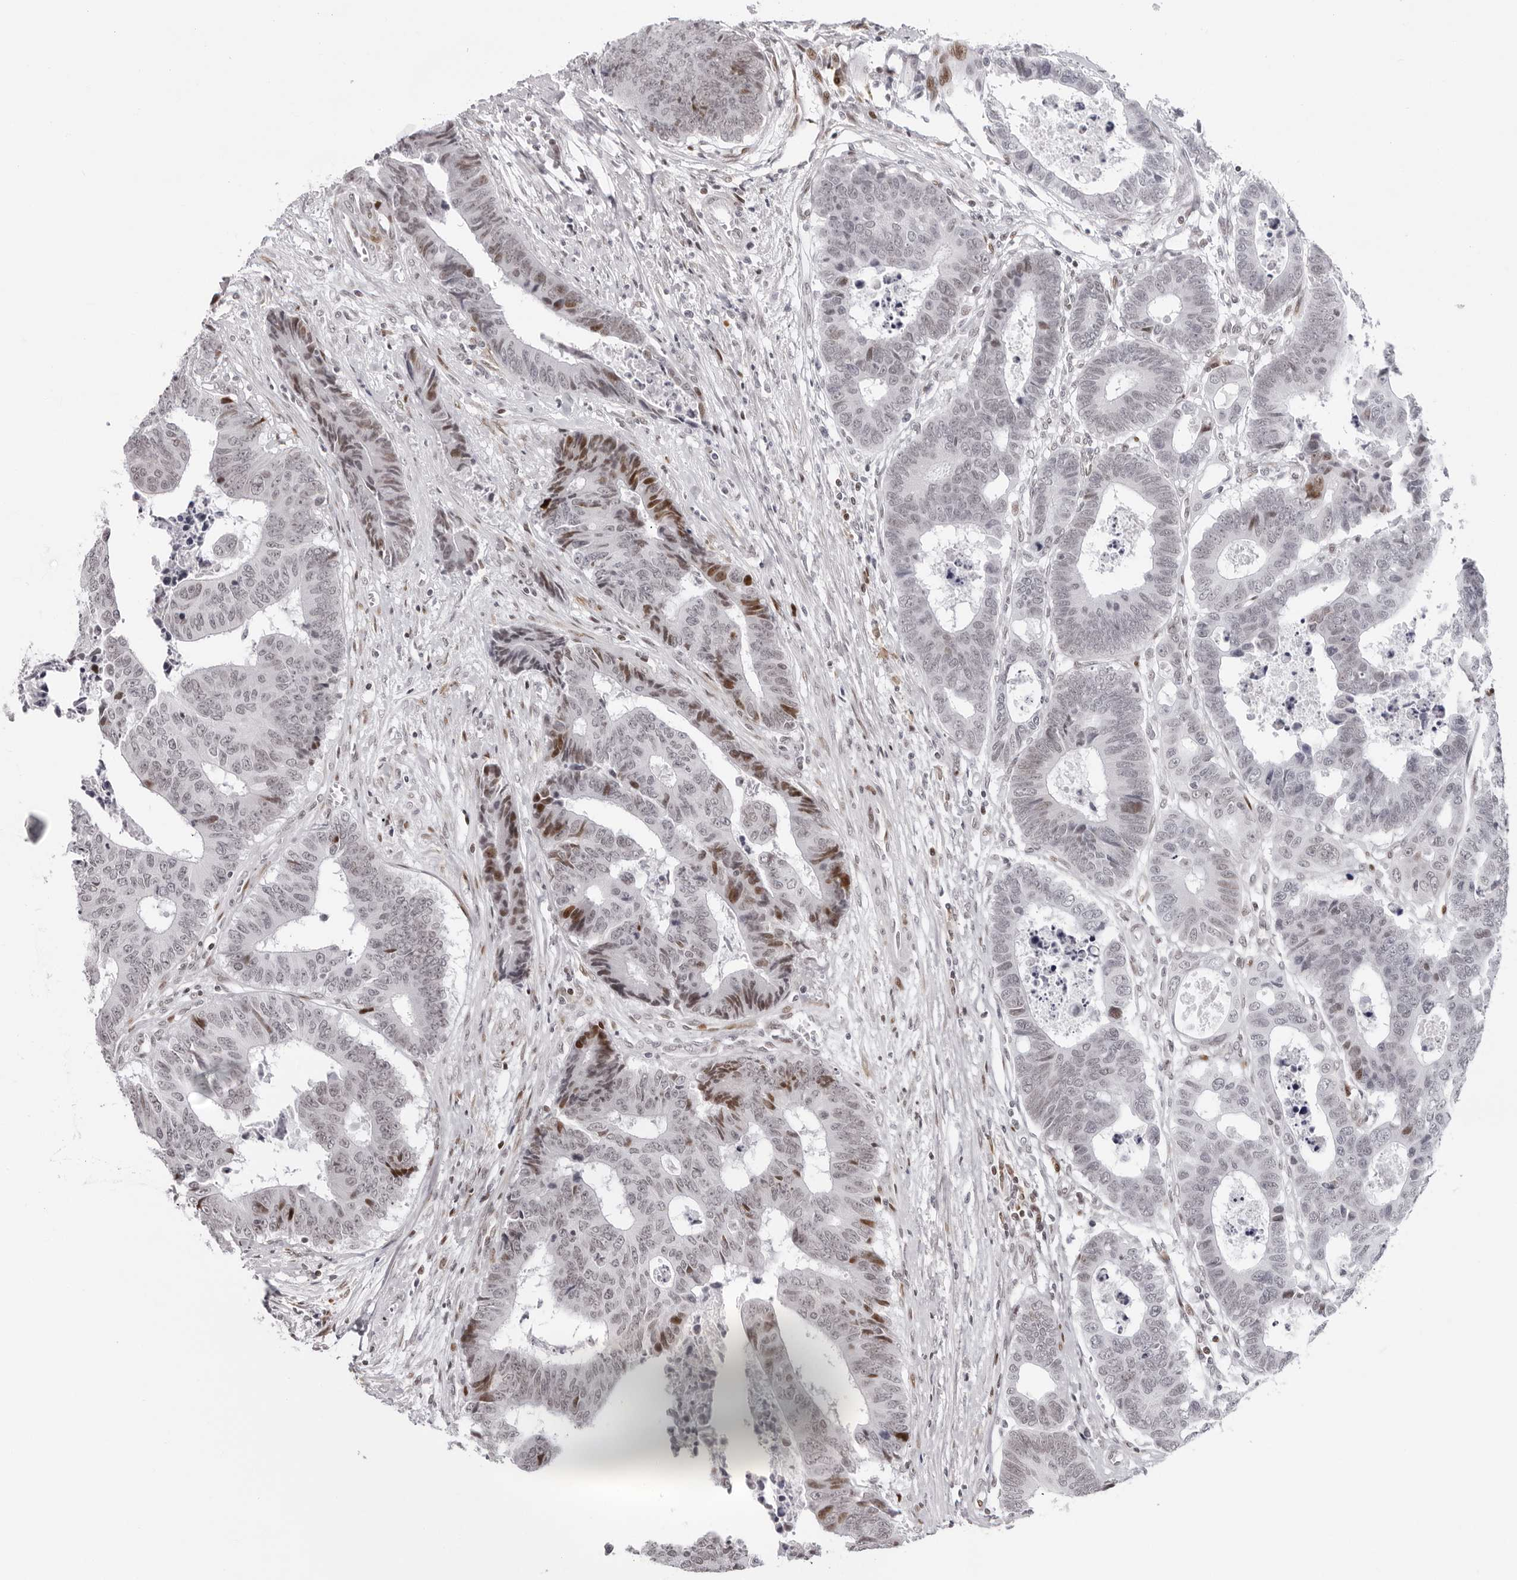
{"staining": {"intensity": "moderate", "quantity": "<25%", "location": "nuclear"}, "tissue": "colorectal cancer", "cell_type": "Tumor cells", "image_type": "cancer", "snomed": [{"axis": "morphology", "description": "Adenocarcinoma, NOS"}, {"axis": "topography", "description": "Rectum"}], "caption": "The histopathology image reveals immunohistochemical staining of colorectal adenocarcinoma. There is moderate nuclear staining is present in approximately <25% of tumor cells. (DAB = brown stain, brightfield microscopy at high magnification).", "gene": "NTPCR", "patient": {"sex": "male", "age": 84}}